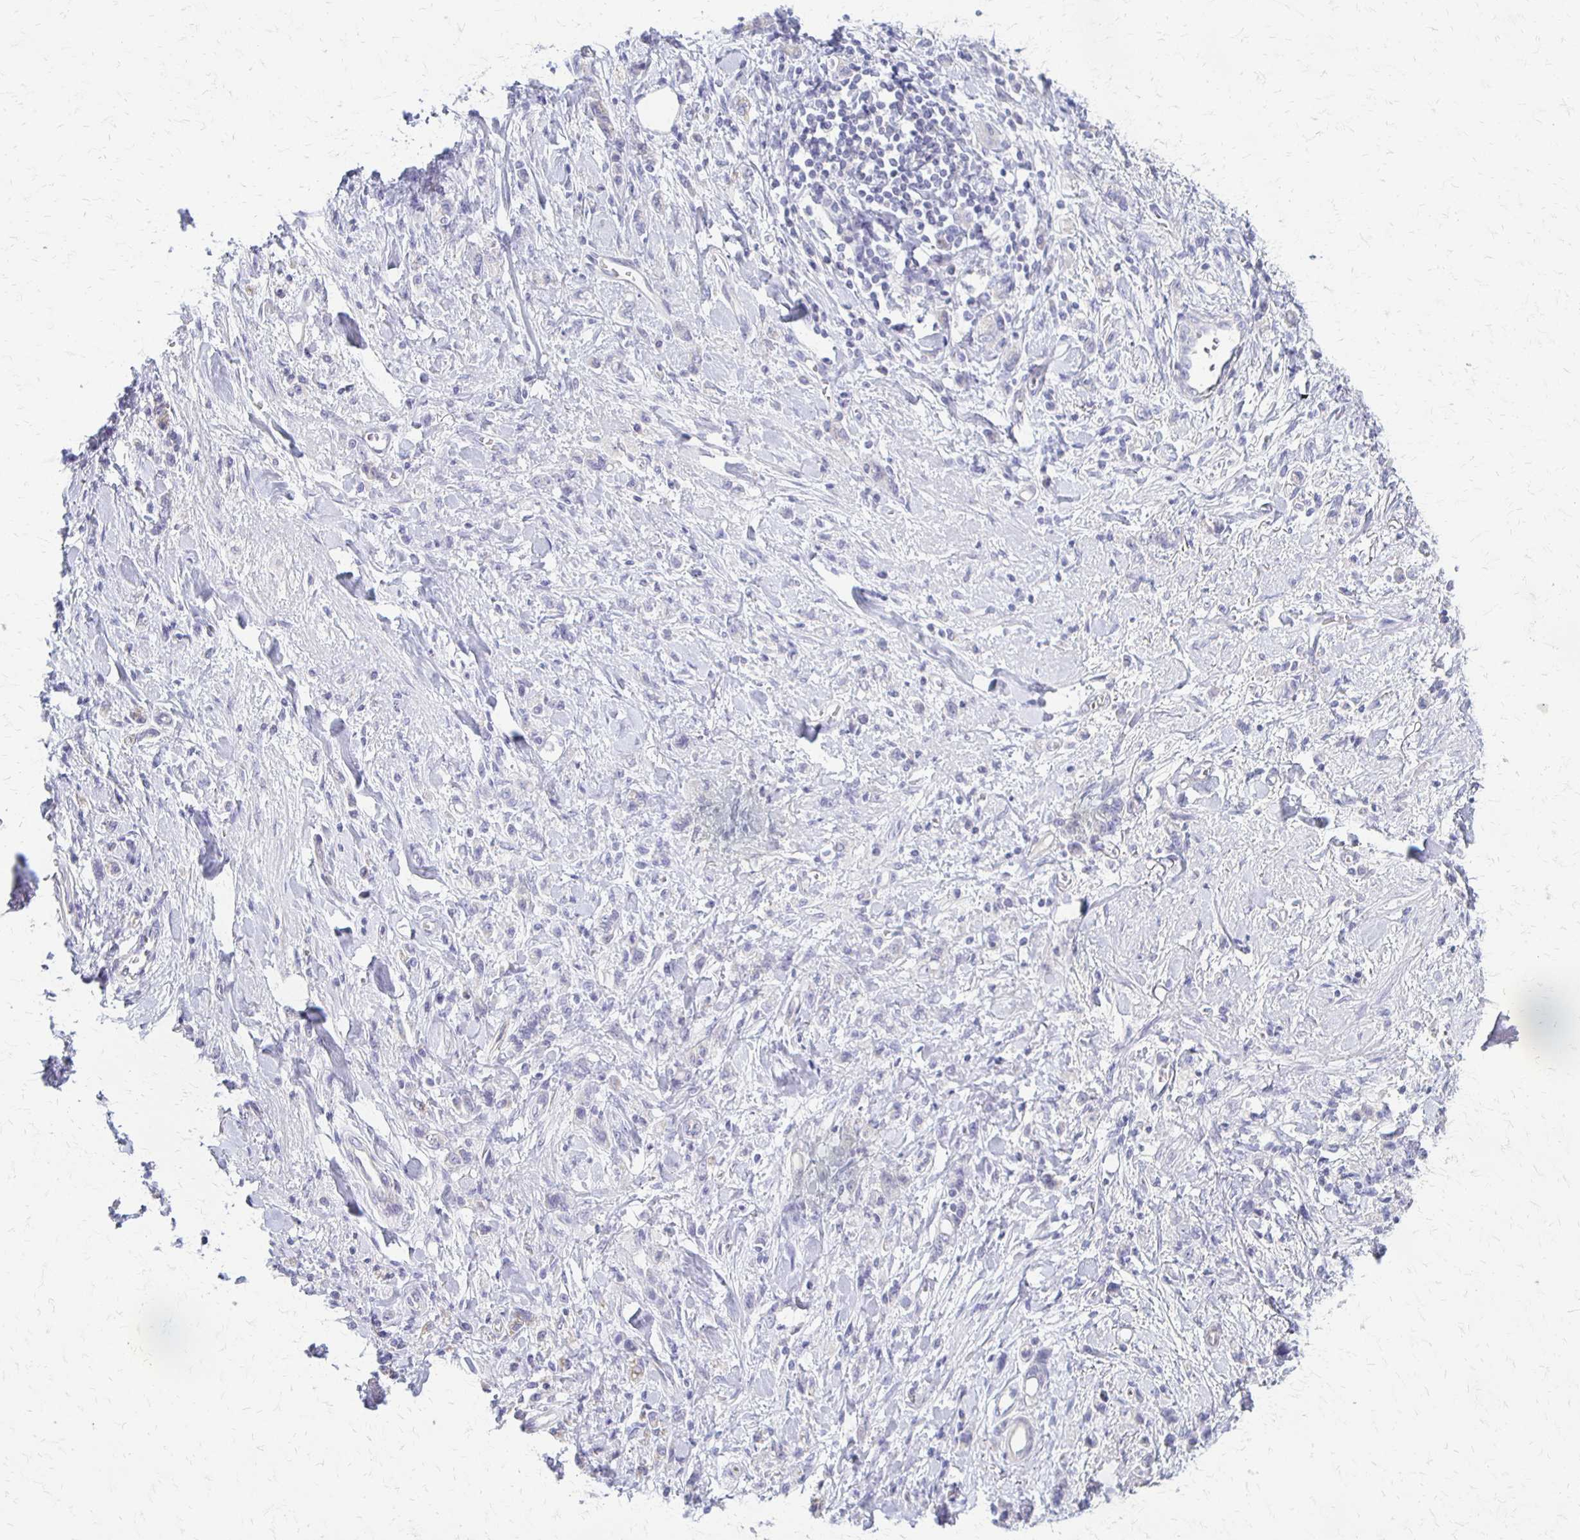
{"staining": {"intensity": "negative", "quantity": "none", "location": "none"}, "tissue": "stomach cancer", "cell_type": "Tumor cells", "image_type": "cancer", "snomed": [{"axis": "morphology", "description": "Adenocarcinoma, NOS"}, {"axis": "topography", "description": "Stomach"}], "caption": "DAB (3,3'-diaminobenzidine) immunohistochemical staining of human stomach cancer demonstrates no significant staining in tumor cells.", "gene": "RHOC", "patient": {"sex": "male", "age": 77}}